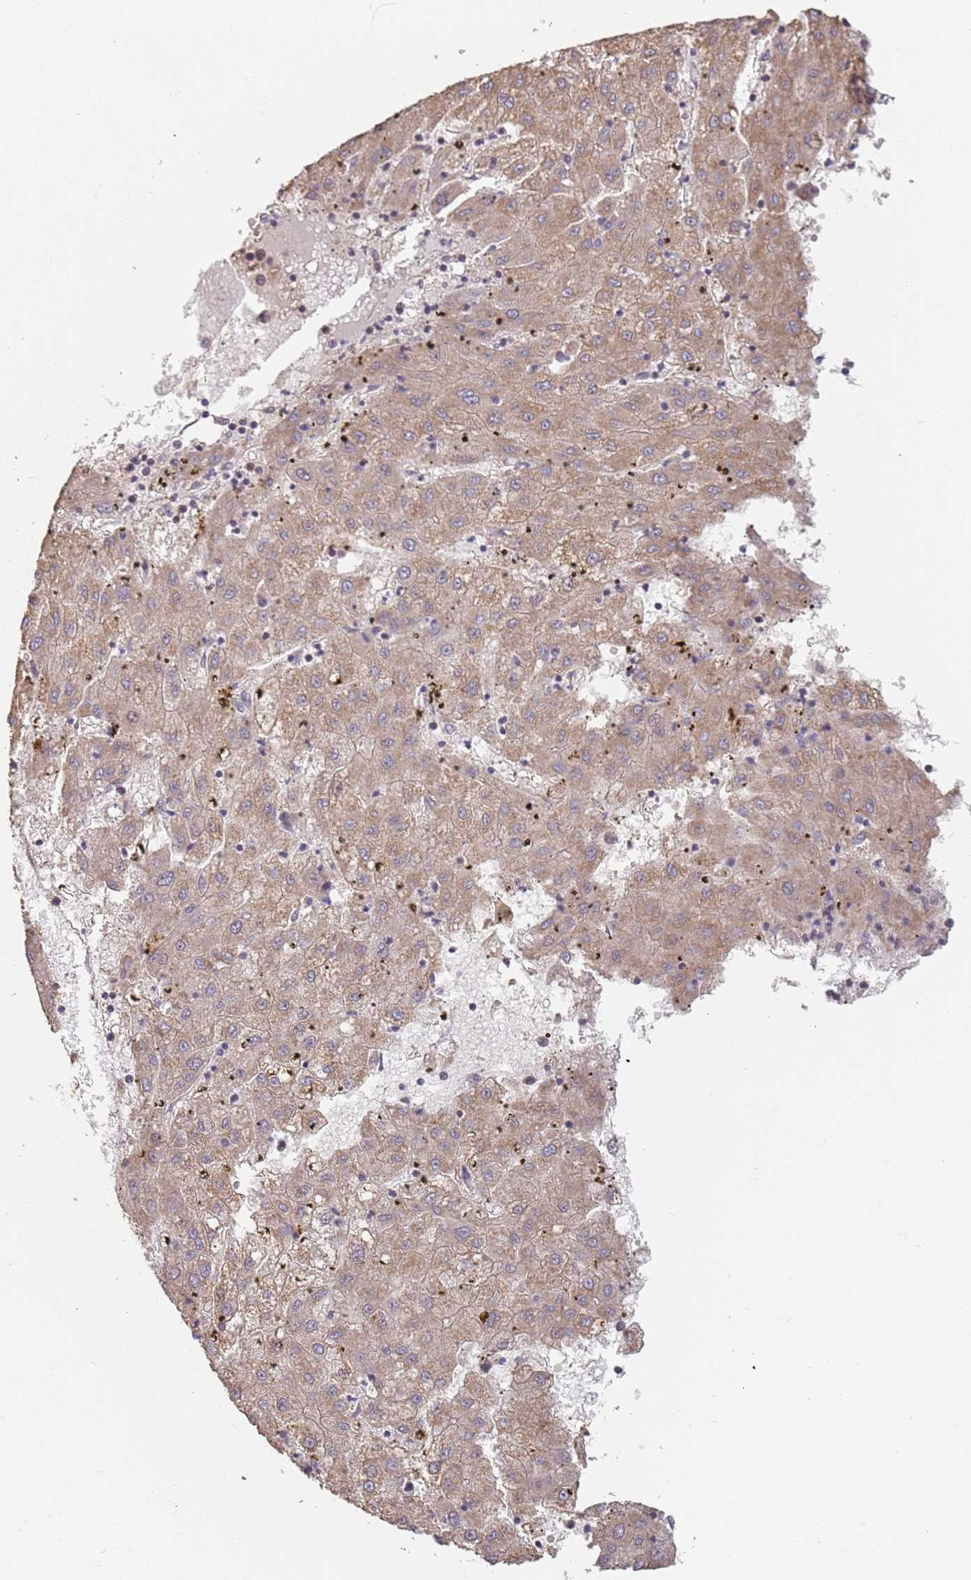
{"staining": {"intensity": "moderate", "quantity": ">75%", "location": "cytoplasmic/membranous"}, "tissue": "liver cancer", "cell_type": "Tumor cells", "image_type": "cancer", "snomed": [{"axis": "morphology", "description": "Carcinoma, Hepatocellular, NOS"}, {"axis": "topography", "description": "Liver"}], "caption": "Moderate cytoplasmic/membranous protein expression is present in approximately >75% of tumor cells in liver hepatocellular carcinoma.", "gene": "VPS52", "patient": {"sex": "male", "age": 72}}